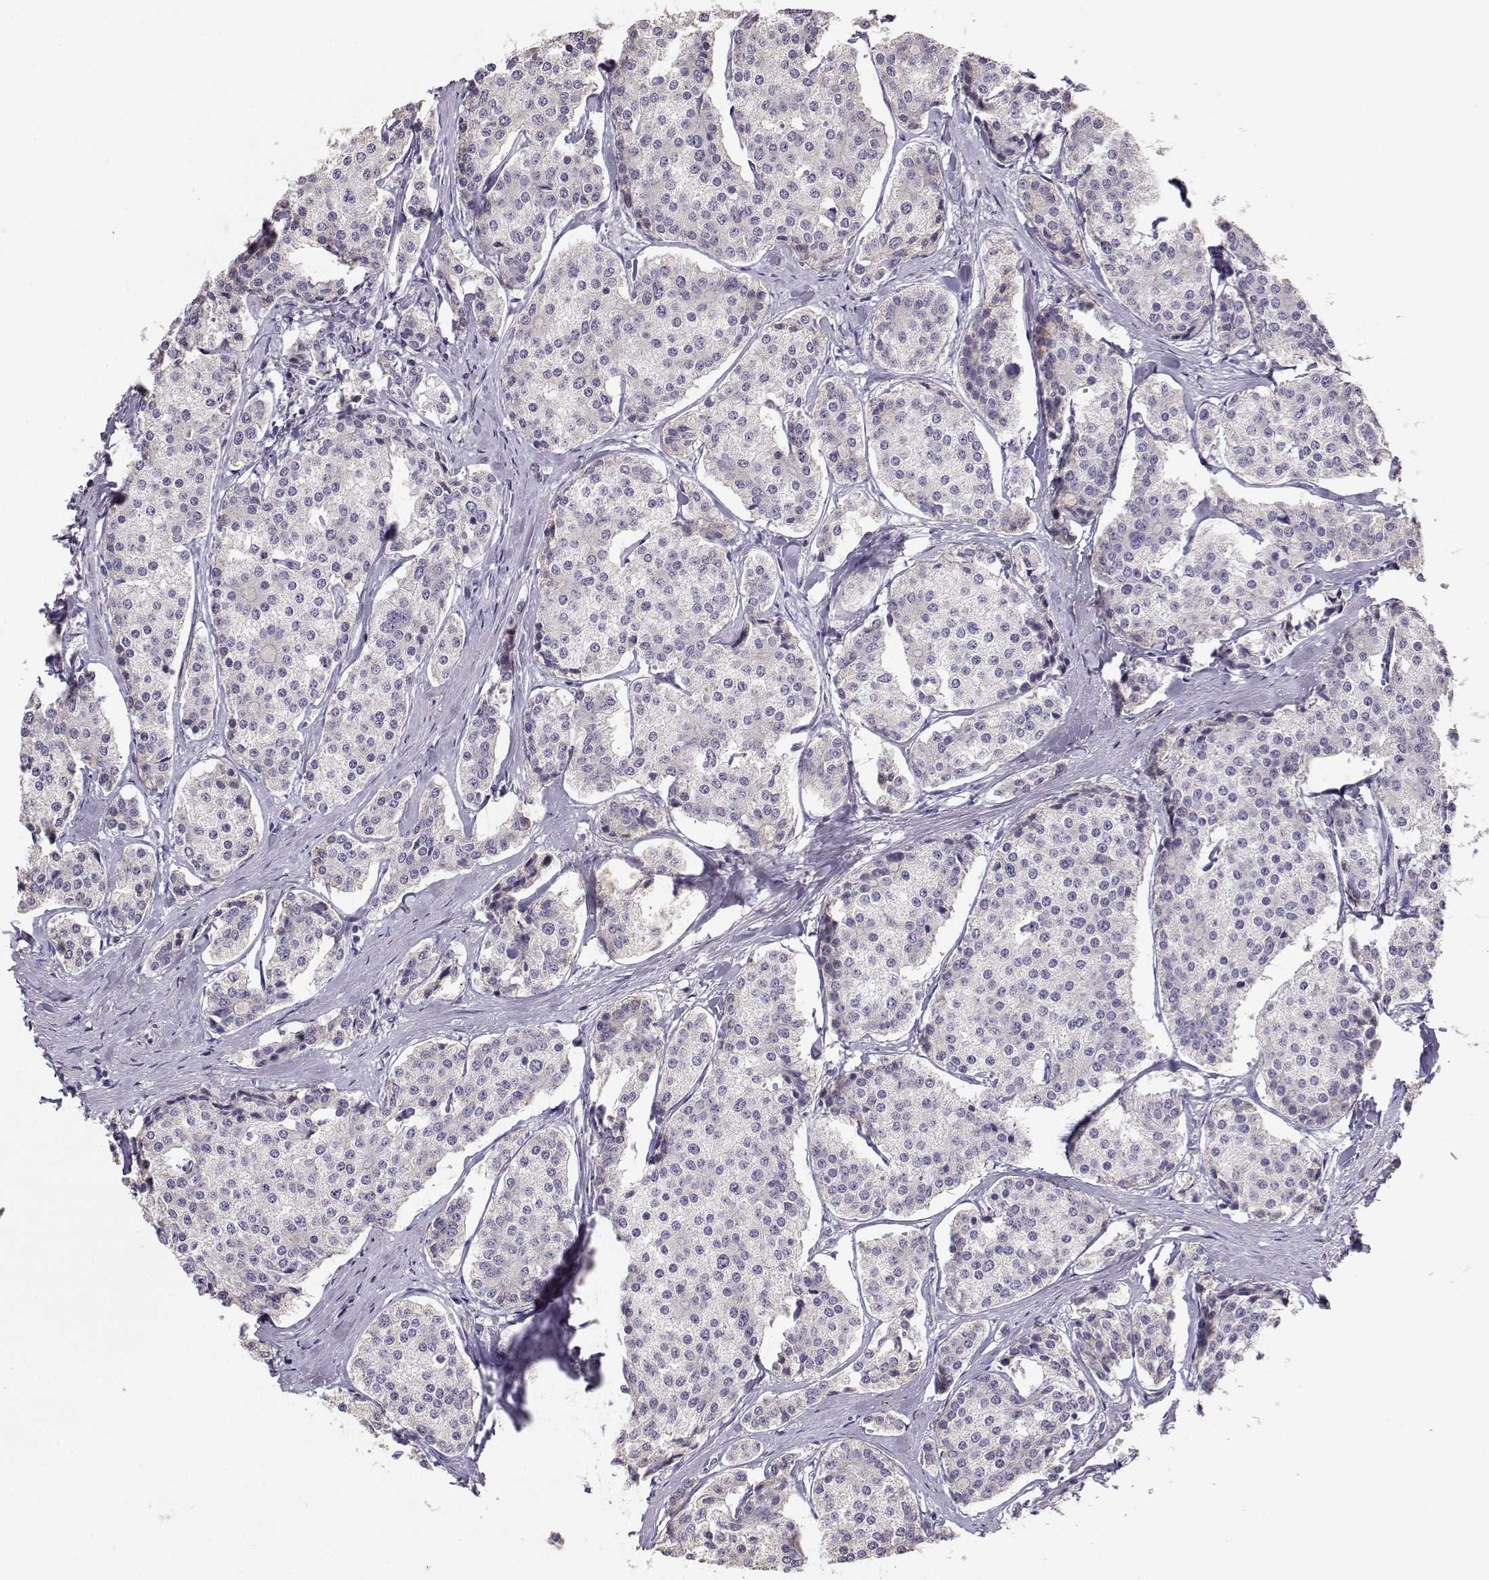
{"staining": {"intensity": "negative", "quantity": "none", "location": "none"}, "tissue": "carcinoid", "cell_type": "Tumor cells", "image_type": "cancer", "snomed": [{"axis": "morphology", "description": "Carcinoid, malignant, NOS"}, {"axis": "topography", "description": "Small intestine"}], "caption": "Tumor cells are negative for brown protein staining in malignant carcinoid. (DAB immunohistochemistry, high magnification).", "gene": "TACR1", "patient": {"sex": "female", "age": 65}}